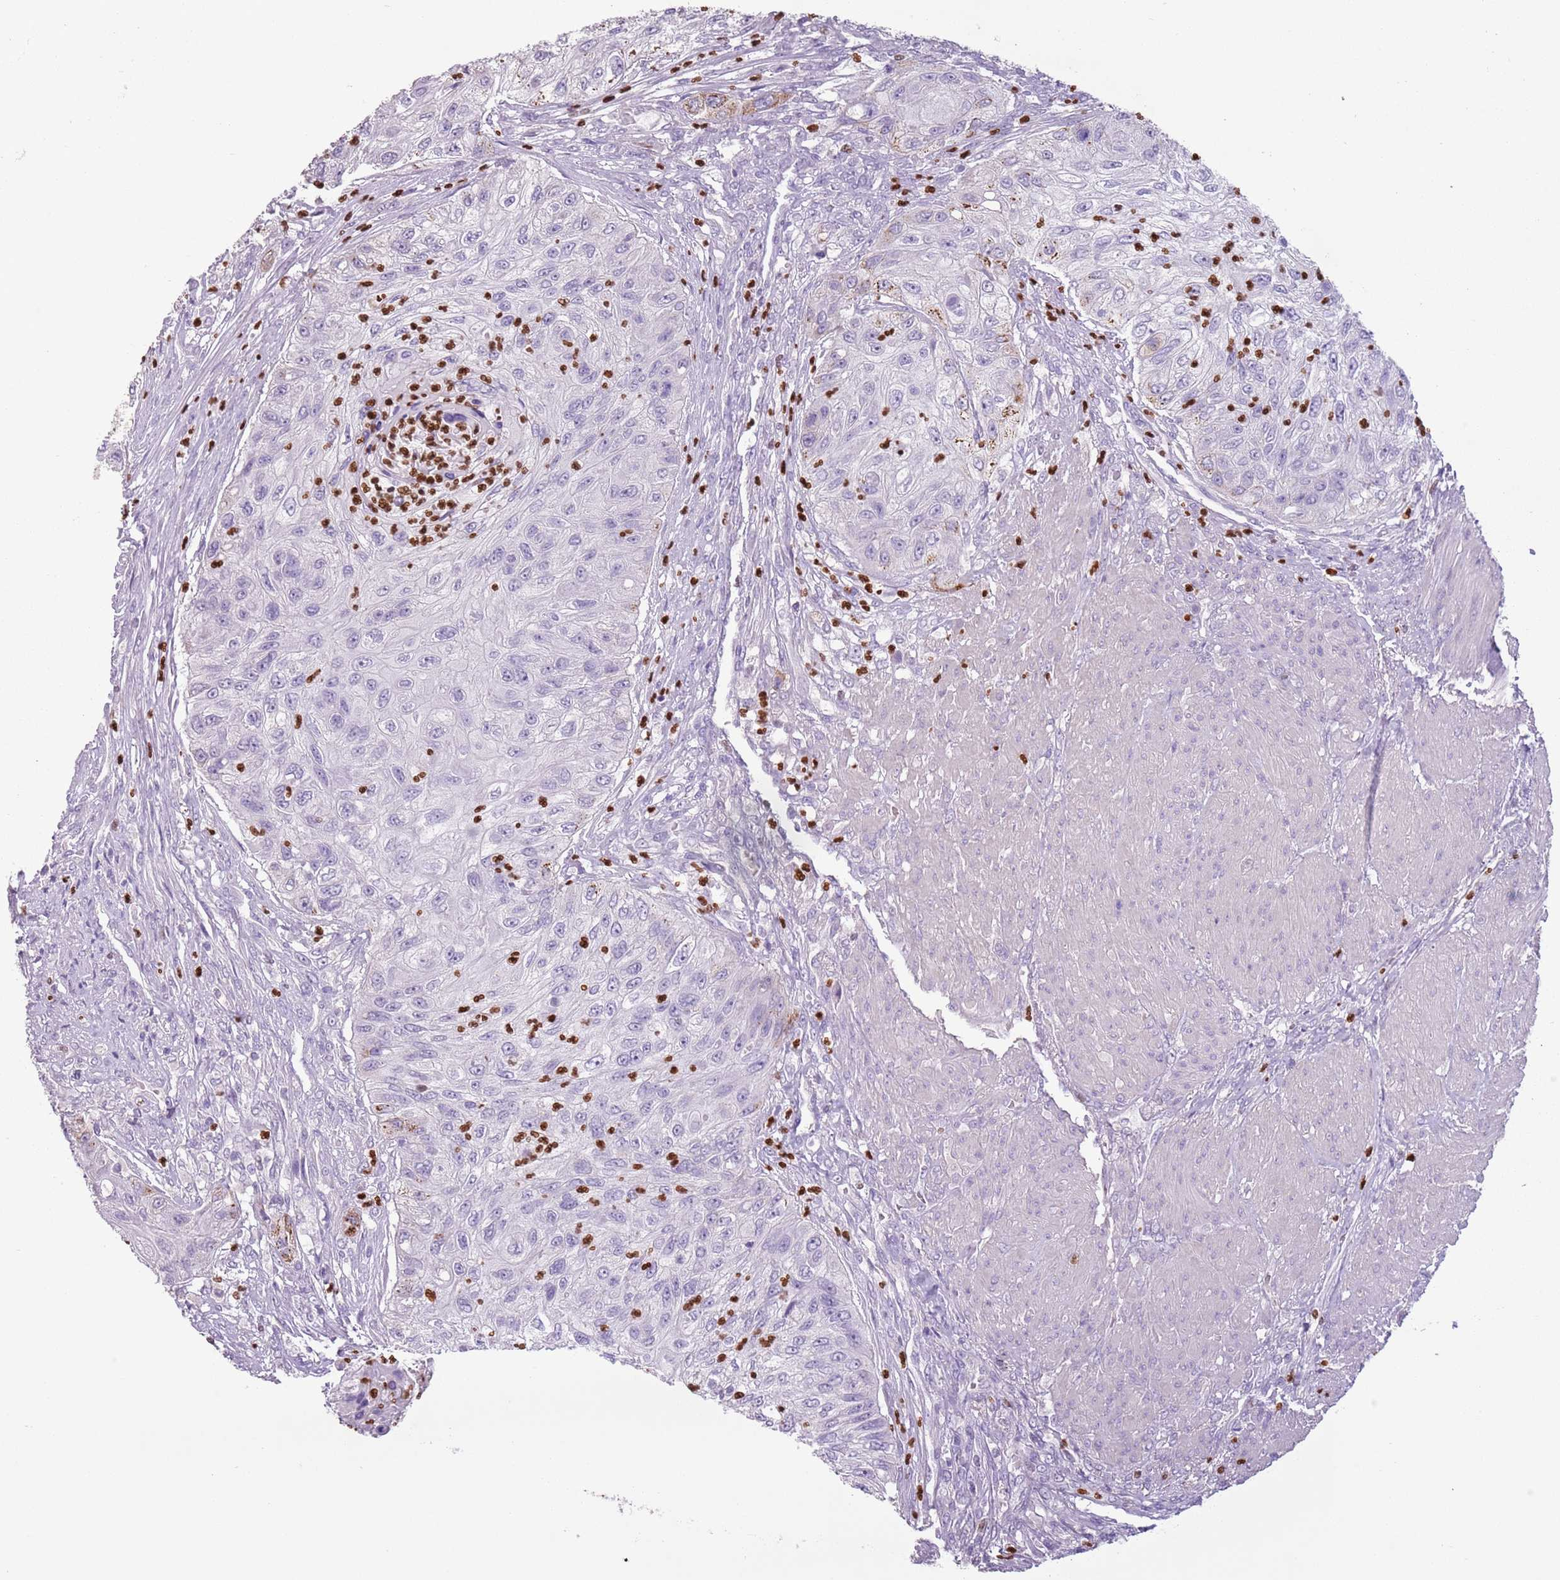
{"staining": {"intensity": "negative", "quantity": "none", "location": "none"}, "tissue": "urothelial cancer", "cell_type": "Tumor cells", "image_type": "cancer", "snomed": [{"axis": "morphology", "description": "Urothelial carcinoma, High grade"}, {"axis": "topography", "description": "Urinary bladder"}], "caption": "Image shows no significant protein expression in tumor cells of urothelial carcinoma (high-grade).", "gene": "CELF6", "patient": {"sex": "female", "age": 60}}